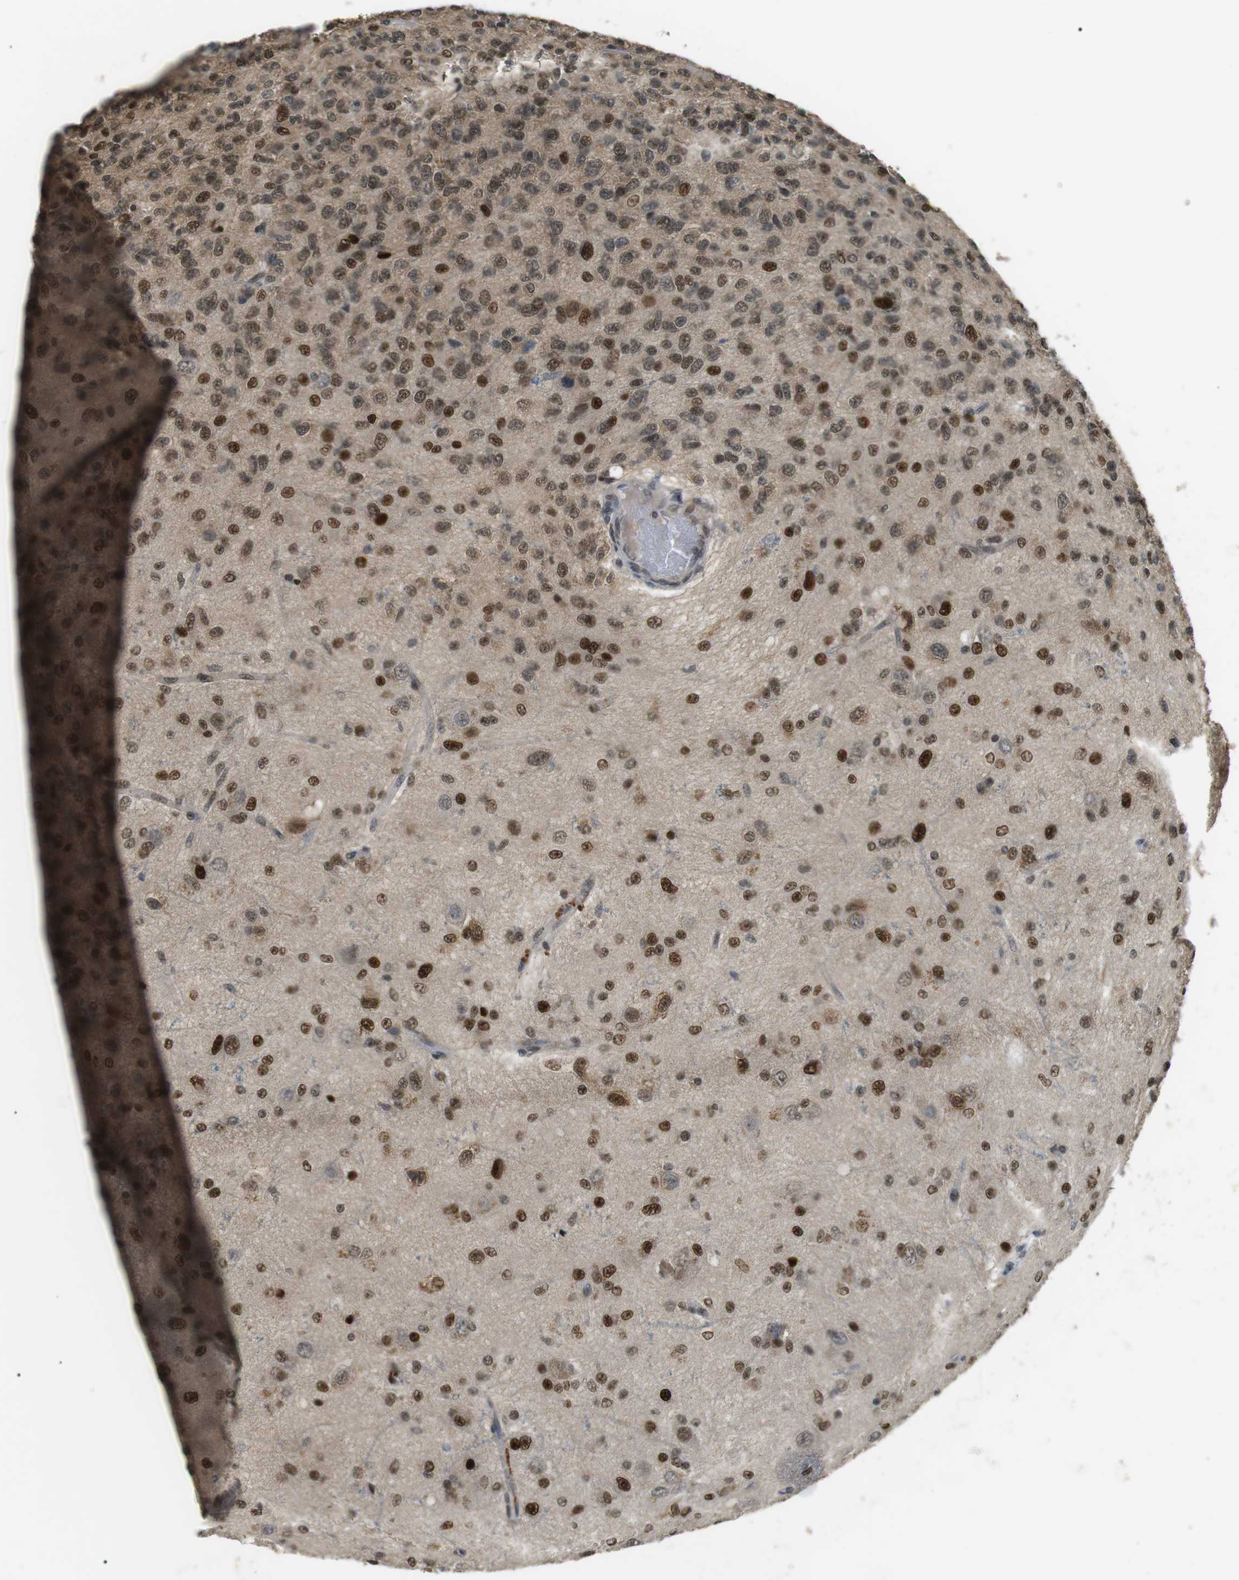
{"staining": {"intensity": "strong", "quantity": "25%-75%", "location": "nuclear"}, "tissue": "glioma", "cell_type": "Tumor cells", "image_type": "cancer", "snomed": [{"axis": "morphology", "description": "Glioma, malignant, High grade"}, {"axis": "topography", "description": "pancreas cauda"}], "caption": "Immunohistochemical staining of glioma demonstrates strong nuclear protein staining in about 25%-75% of tumor cells.", "gene": "ORAI3", "patient": {"sex": "male", "age": 60}}